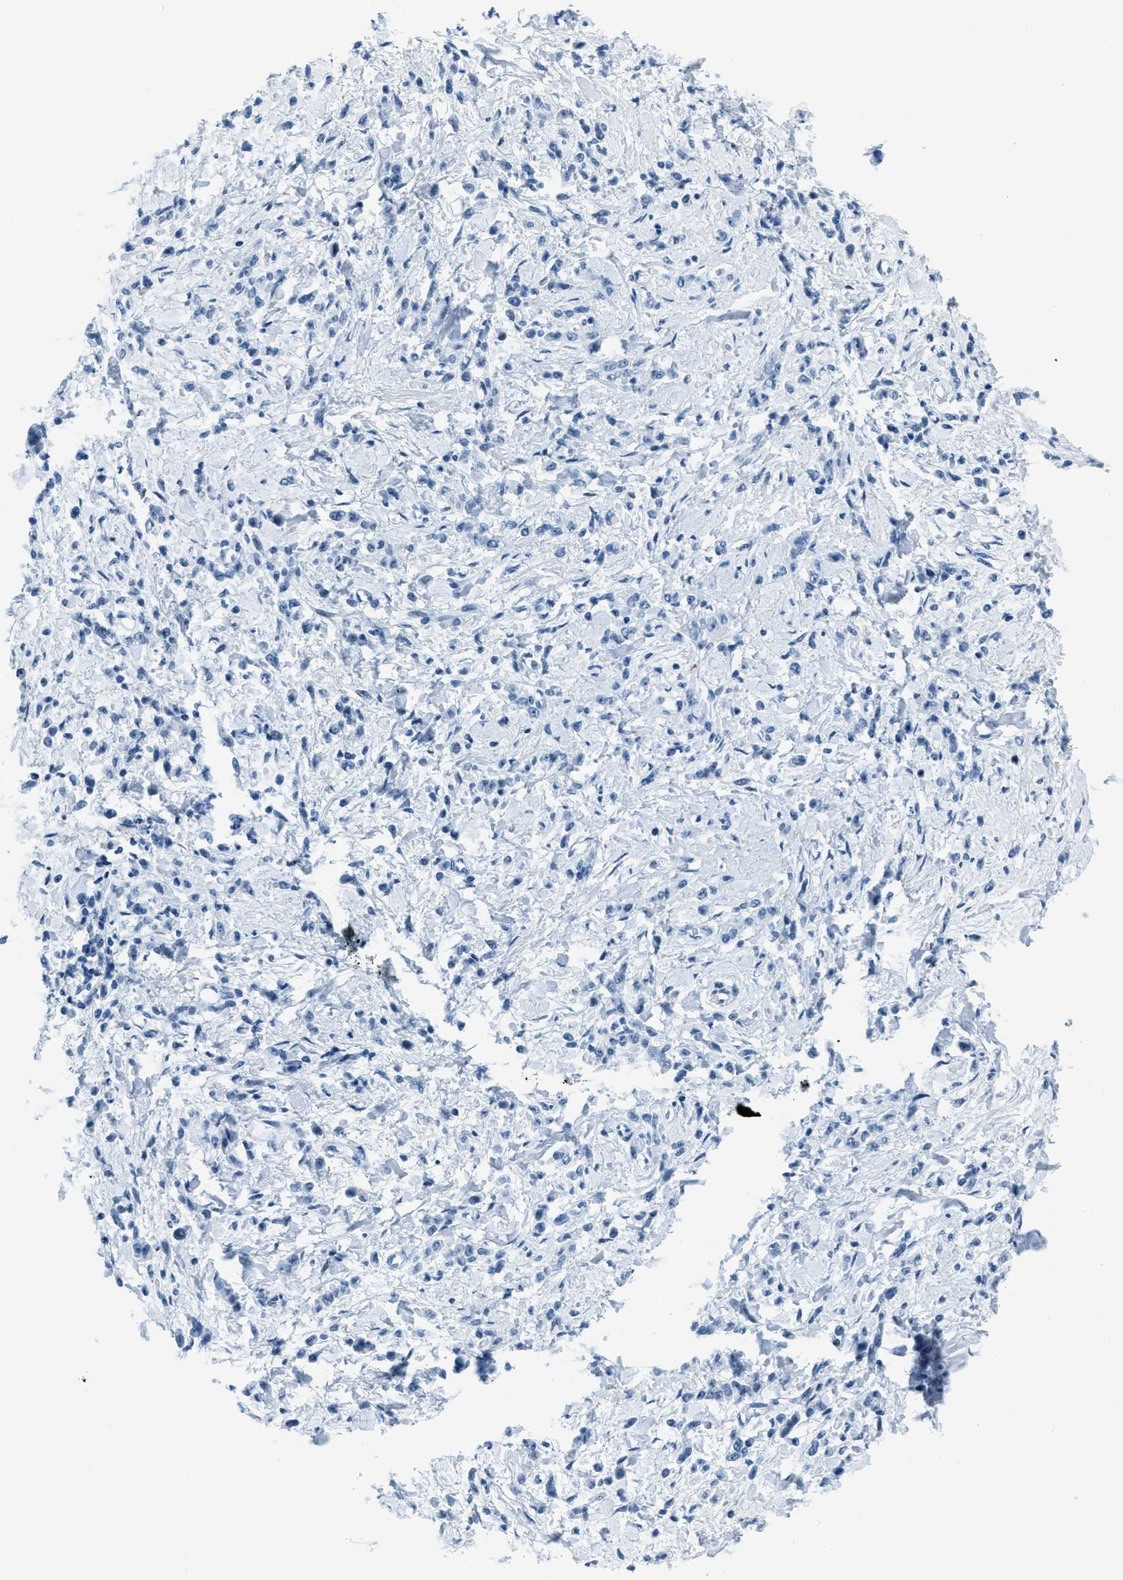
{"staining": {"intensity": "negative", "quantity": "none", "location": "none"}, "tissue": "stomach cancer", "cell_type": "Tumor cells", "image_type": "cancer", "snomed": [{"axis": "morphology", "description": "Normal tissue, NOS"}, {"axis": "morphology", "description": "Adenocarcinoma, NOS"}, {"axis": "topography", "description": "Stomach"}], "caption": "Immunohistochemistry of stomach cancer shows no expression in tumor cells.", "gene": "PLA2G2A", "patient": {"sex": "male", "age": 82}}